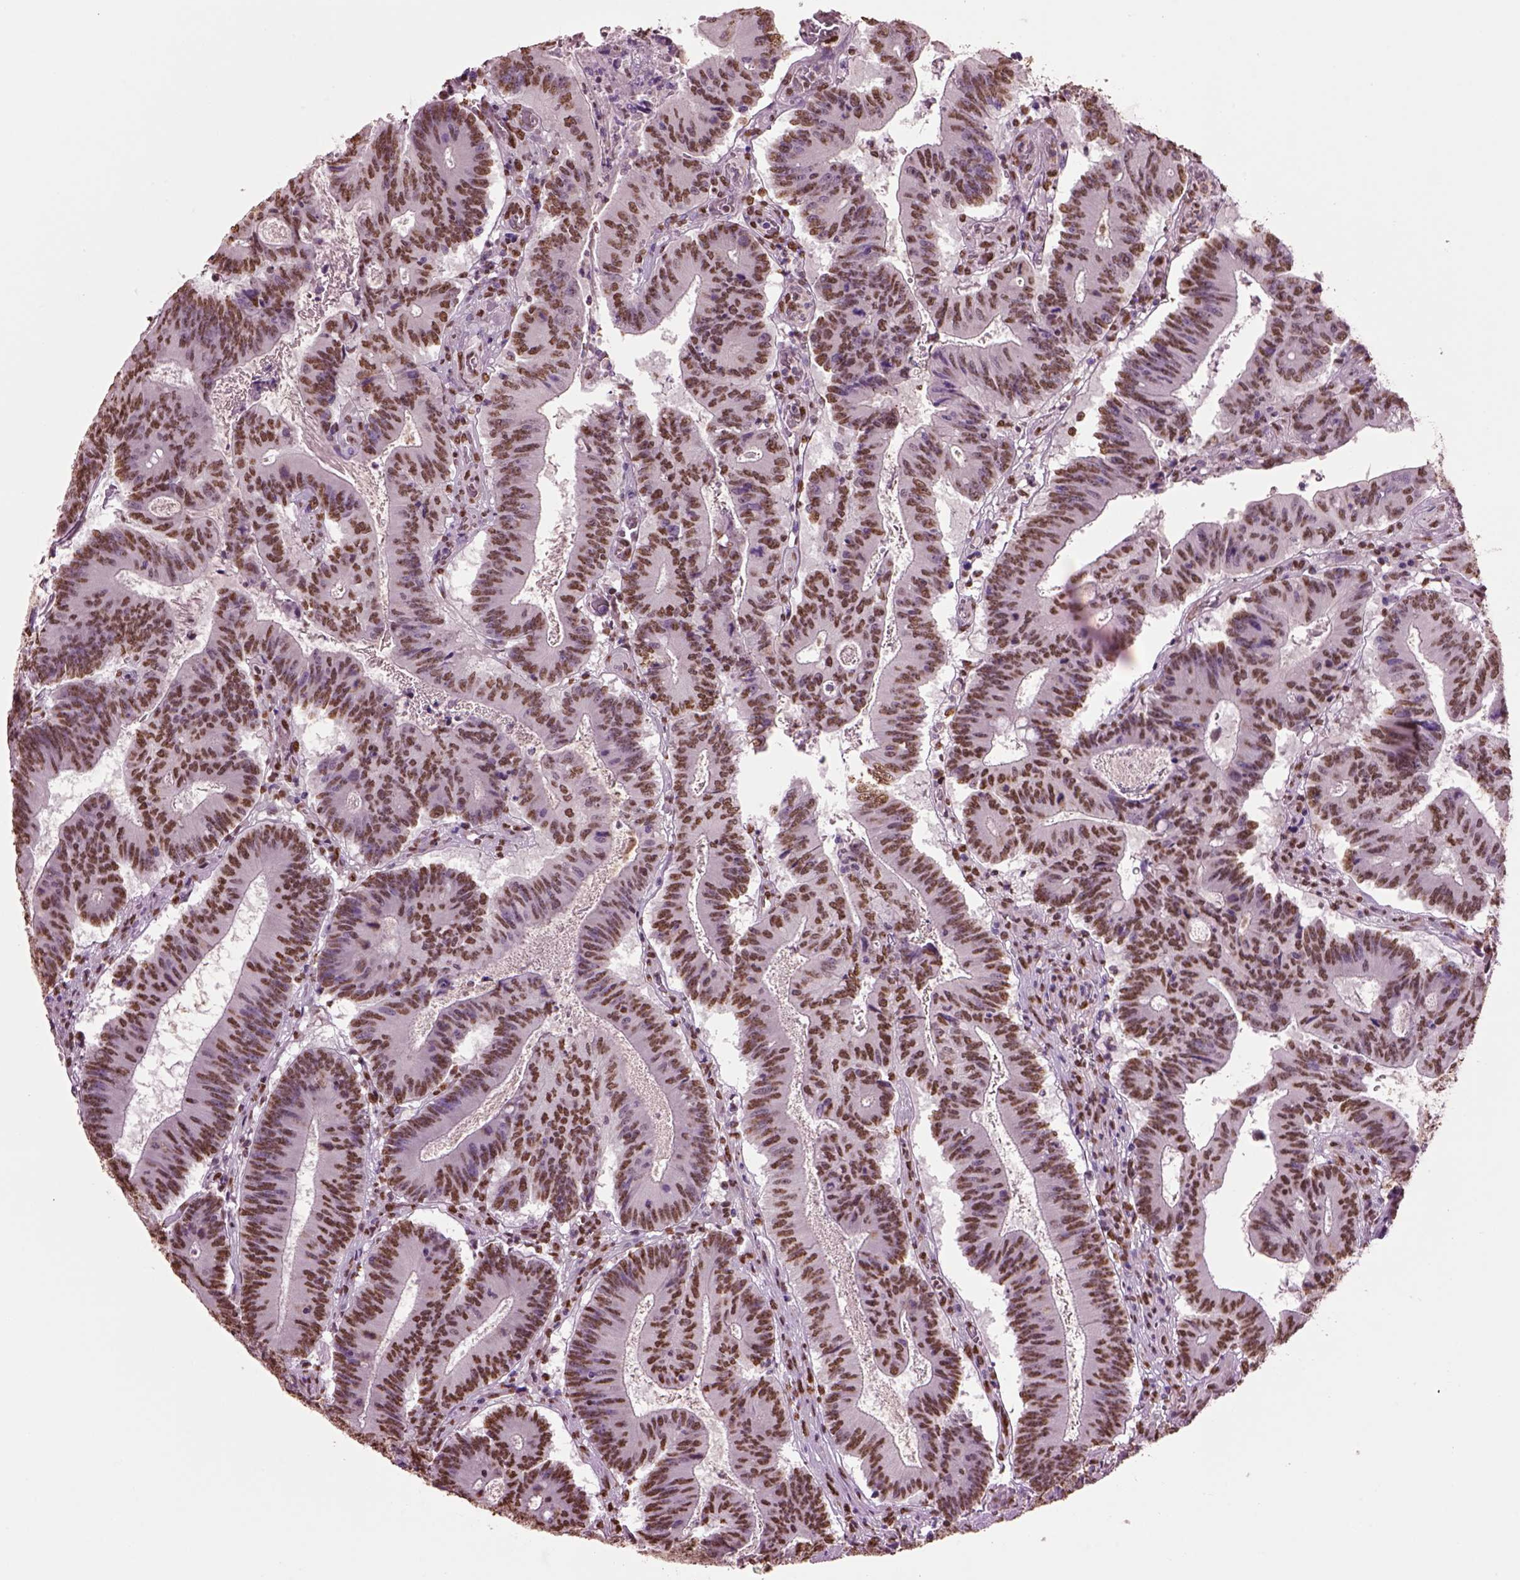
{"staining": {"intensity": "moderate", "quantity": ">75%", "location": "nuclear"}, "tissue": "colorectal cancer", "cell_type": "Tumor cells", "image_type": "cancer", "snomed": [{"axis": "morphology", "description": "Adenocarcinoma, NOS"}, {"axis": "topography", "description": "Colon"}], "caption": "Tumor cells show medium levels of moderate nuclear expression in about >75% of cells in human colorectal cancer (adenocarcinoma). (IHC, brightfield microscopy, high magnification).", "gene": "DDX3X", "patient": {"sex": "female", "age": 70}}